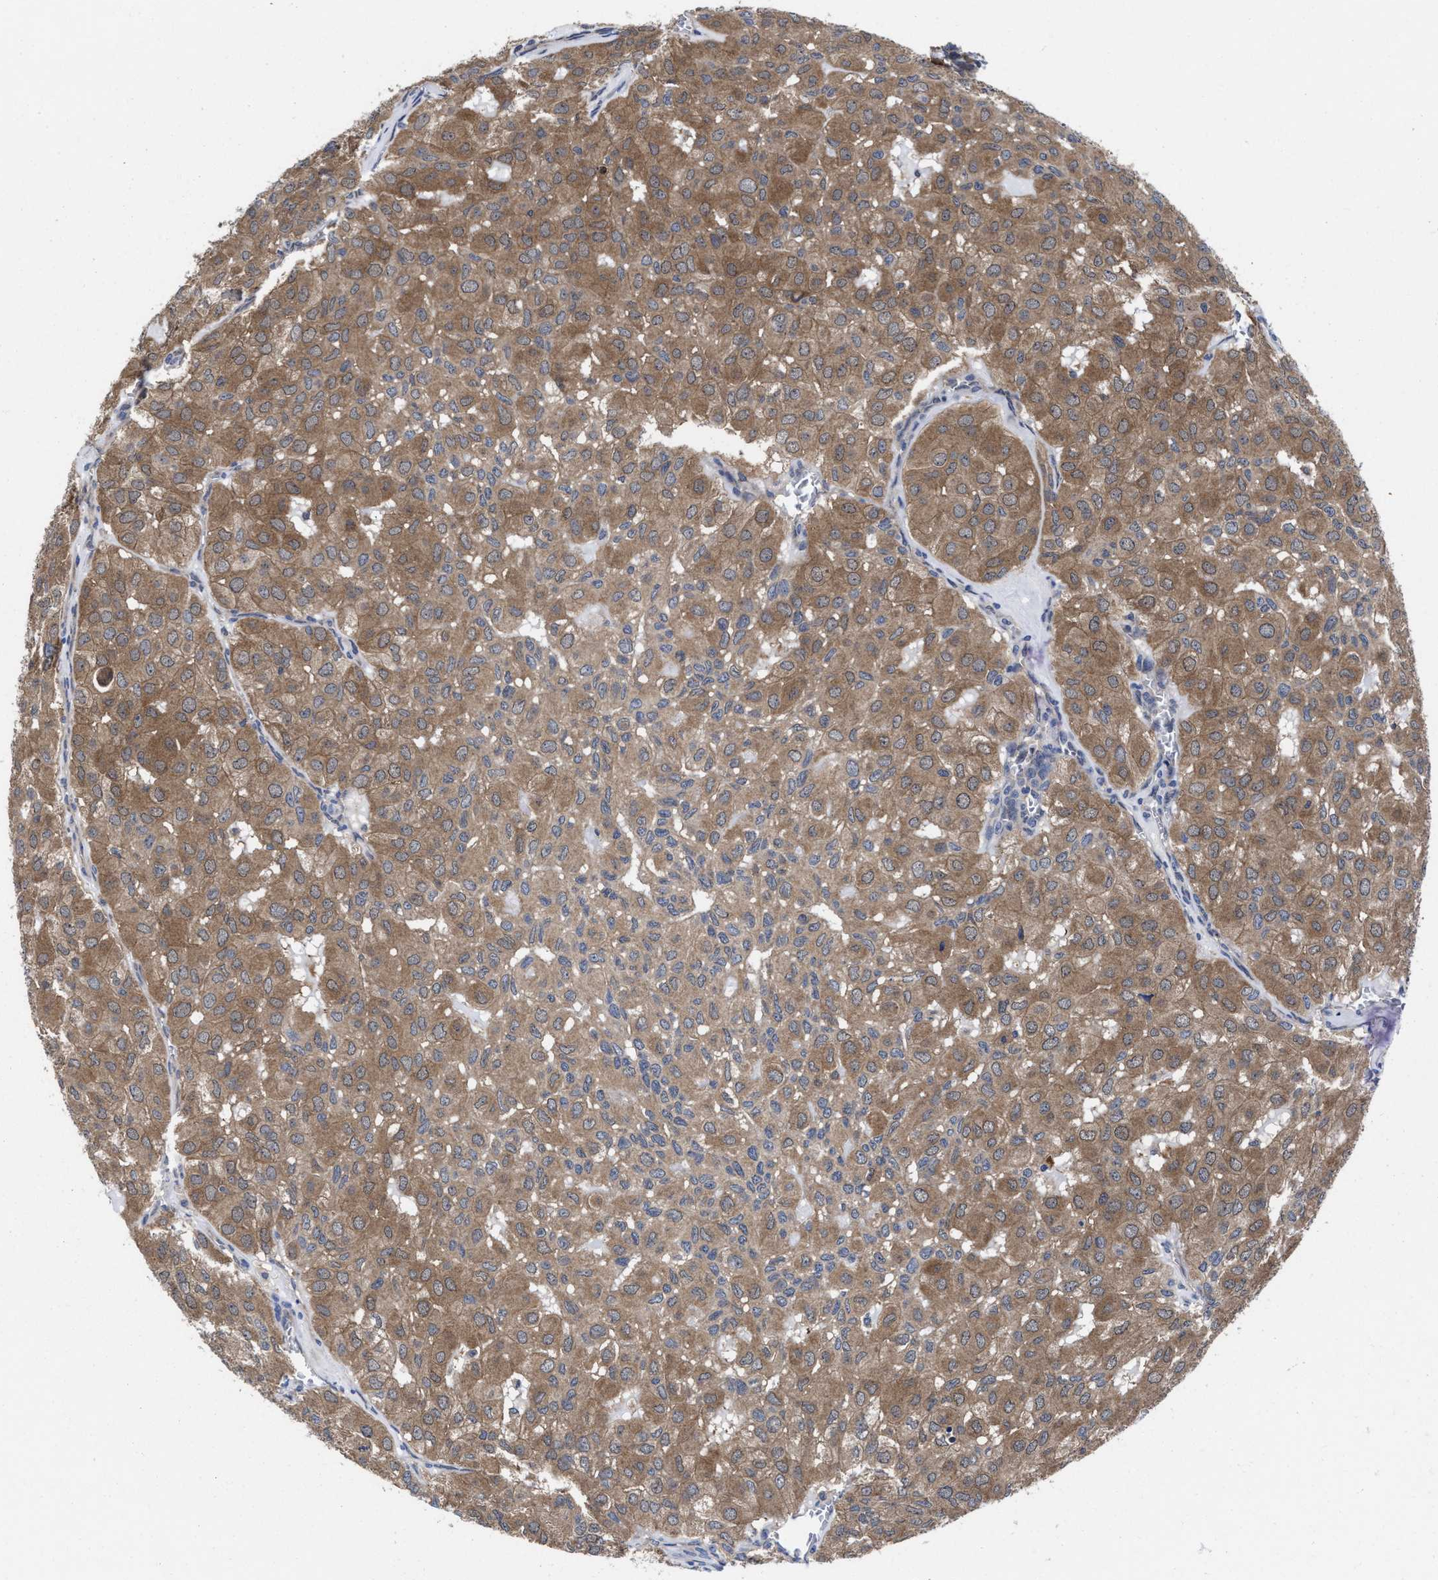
{"staining": {"intensity": "moderate", "quantity": ">75%", "location": "cytoplasmic/membranous"}, "tissue": "head and neck cancer", "cell_type": "Tumor cells", "image_type": "cancer", "snomed": [{"axis": "morphology", "description": "Adenocarcinoma, NOS"}, {"axis": "topography", "description": "Salivary gland, NOS"}, {"axis": "topography", "description": "Head-Neck"}], "caption": "DAB (3,3'-diaminobenzidine) immunohistochemical staining of human head and neck adenocarcinoma demonstrates moderate cytoplasmic/membranous protein positivity in about >75% of tumor cells. The staining is performed using DAB brown chromogen to label protein expression. The nuclei are counter-stained blue using hematoxylin.", "gene": "TXNDC17", "patient": {"sex": "female", "age": 76}}